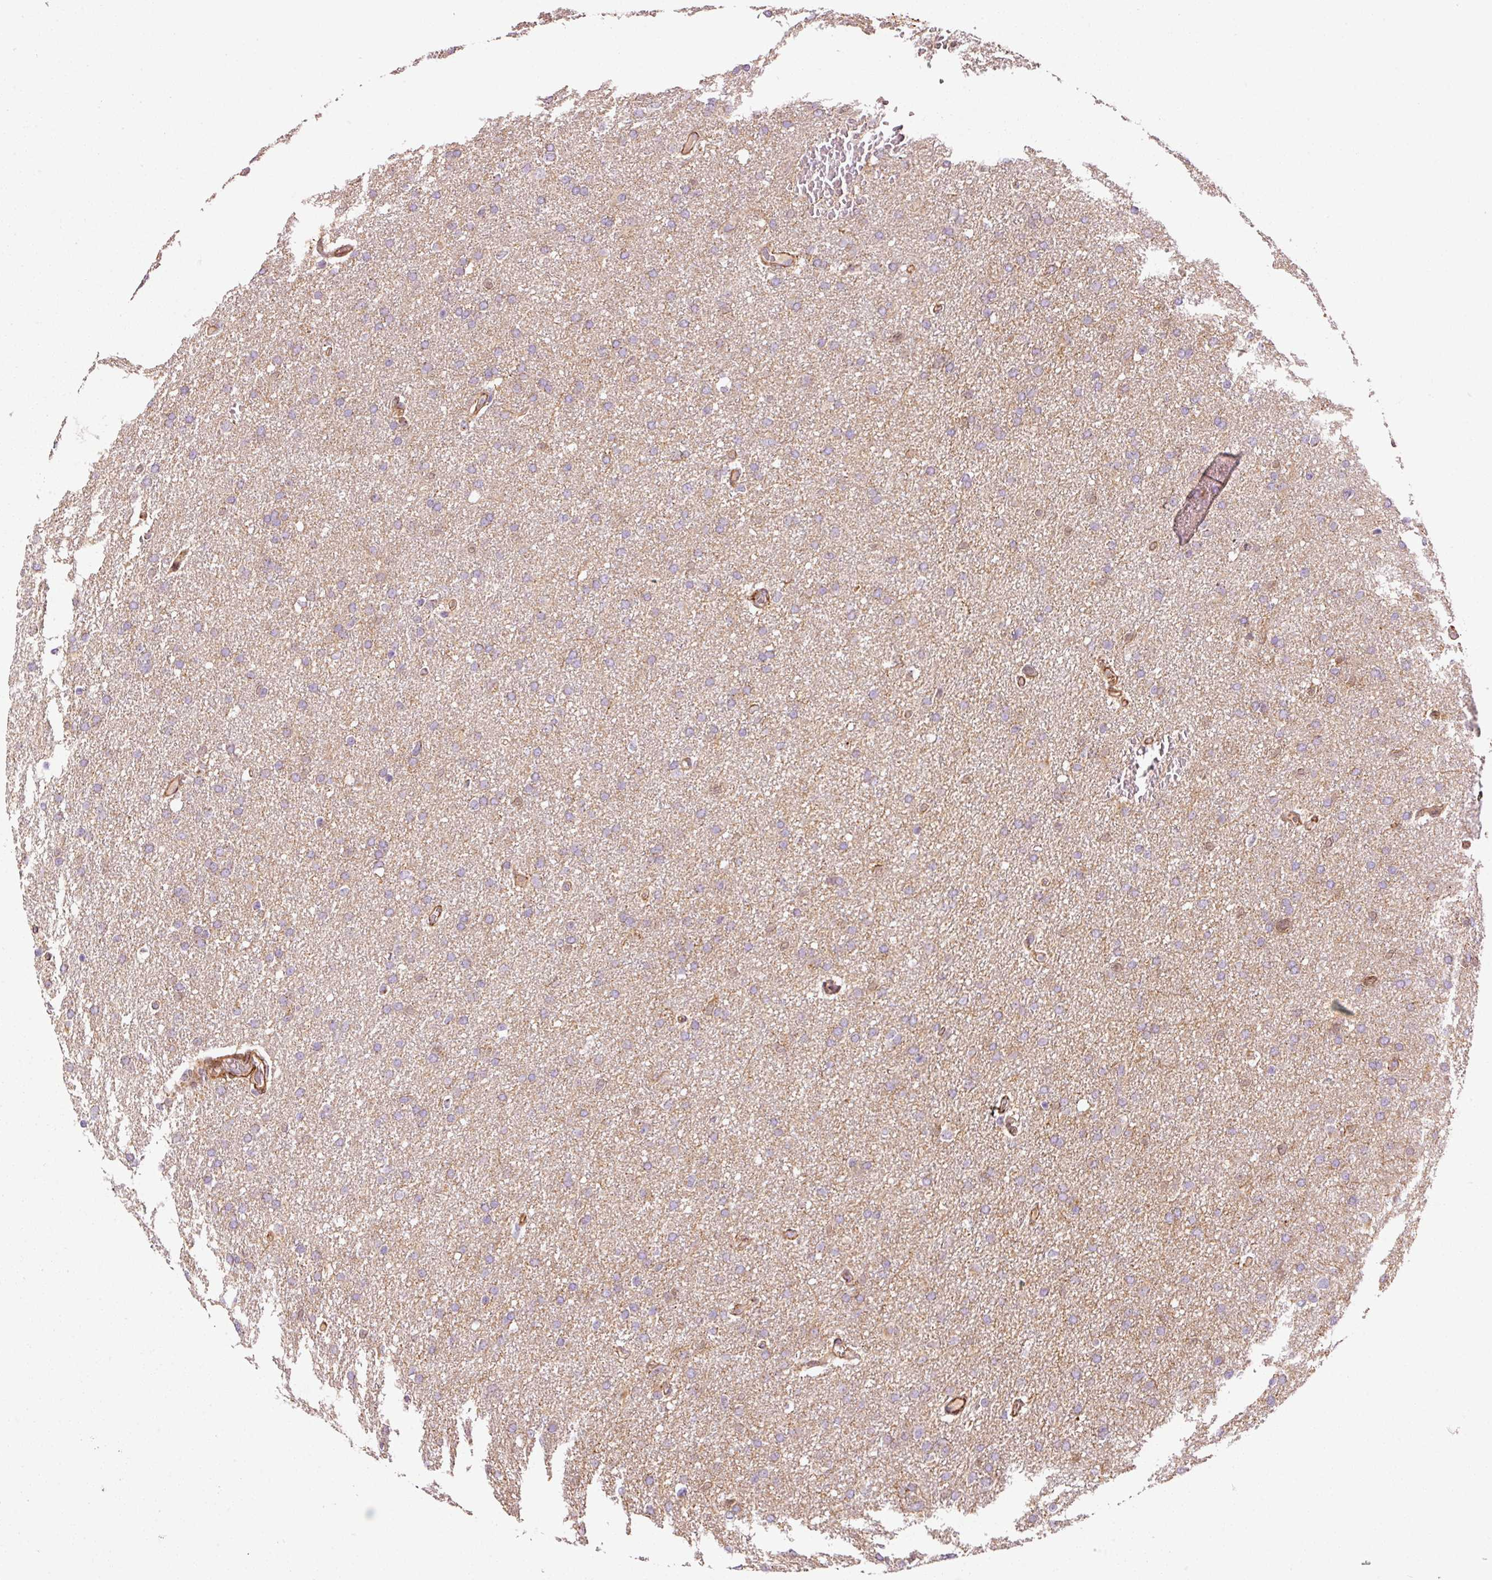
{"staining": {"intensity": "weak", "quantity": "<25%", "location": "cytoplasmic/membranous"}, "tissue": "glioma", "cell_type": "Tumor cells", "image_type": "cancer", "snomed": [{"axis": "morphology", "description": "Glioma, malignant, High grade"}, {"axis": "topography", "description": "Cerebral cortex"}], "caption": "Tumor cells show no significant staining in glioma.", "gene": "PPP1R14B", "patient": {"sex": "female", "age": 36}}